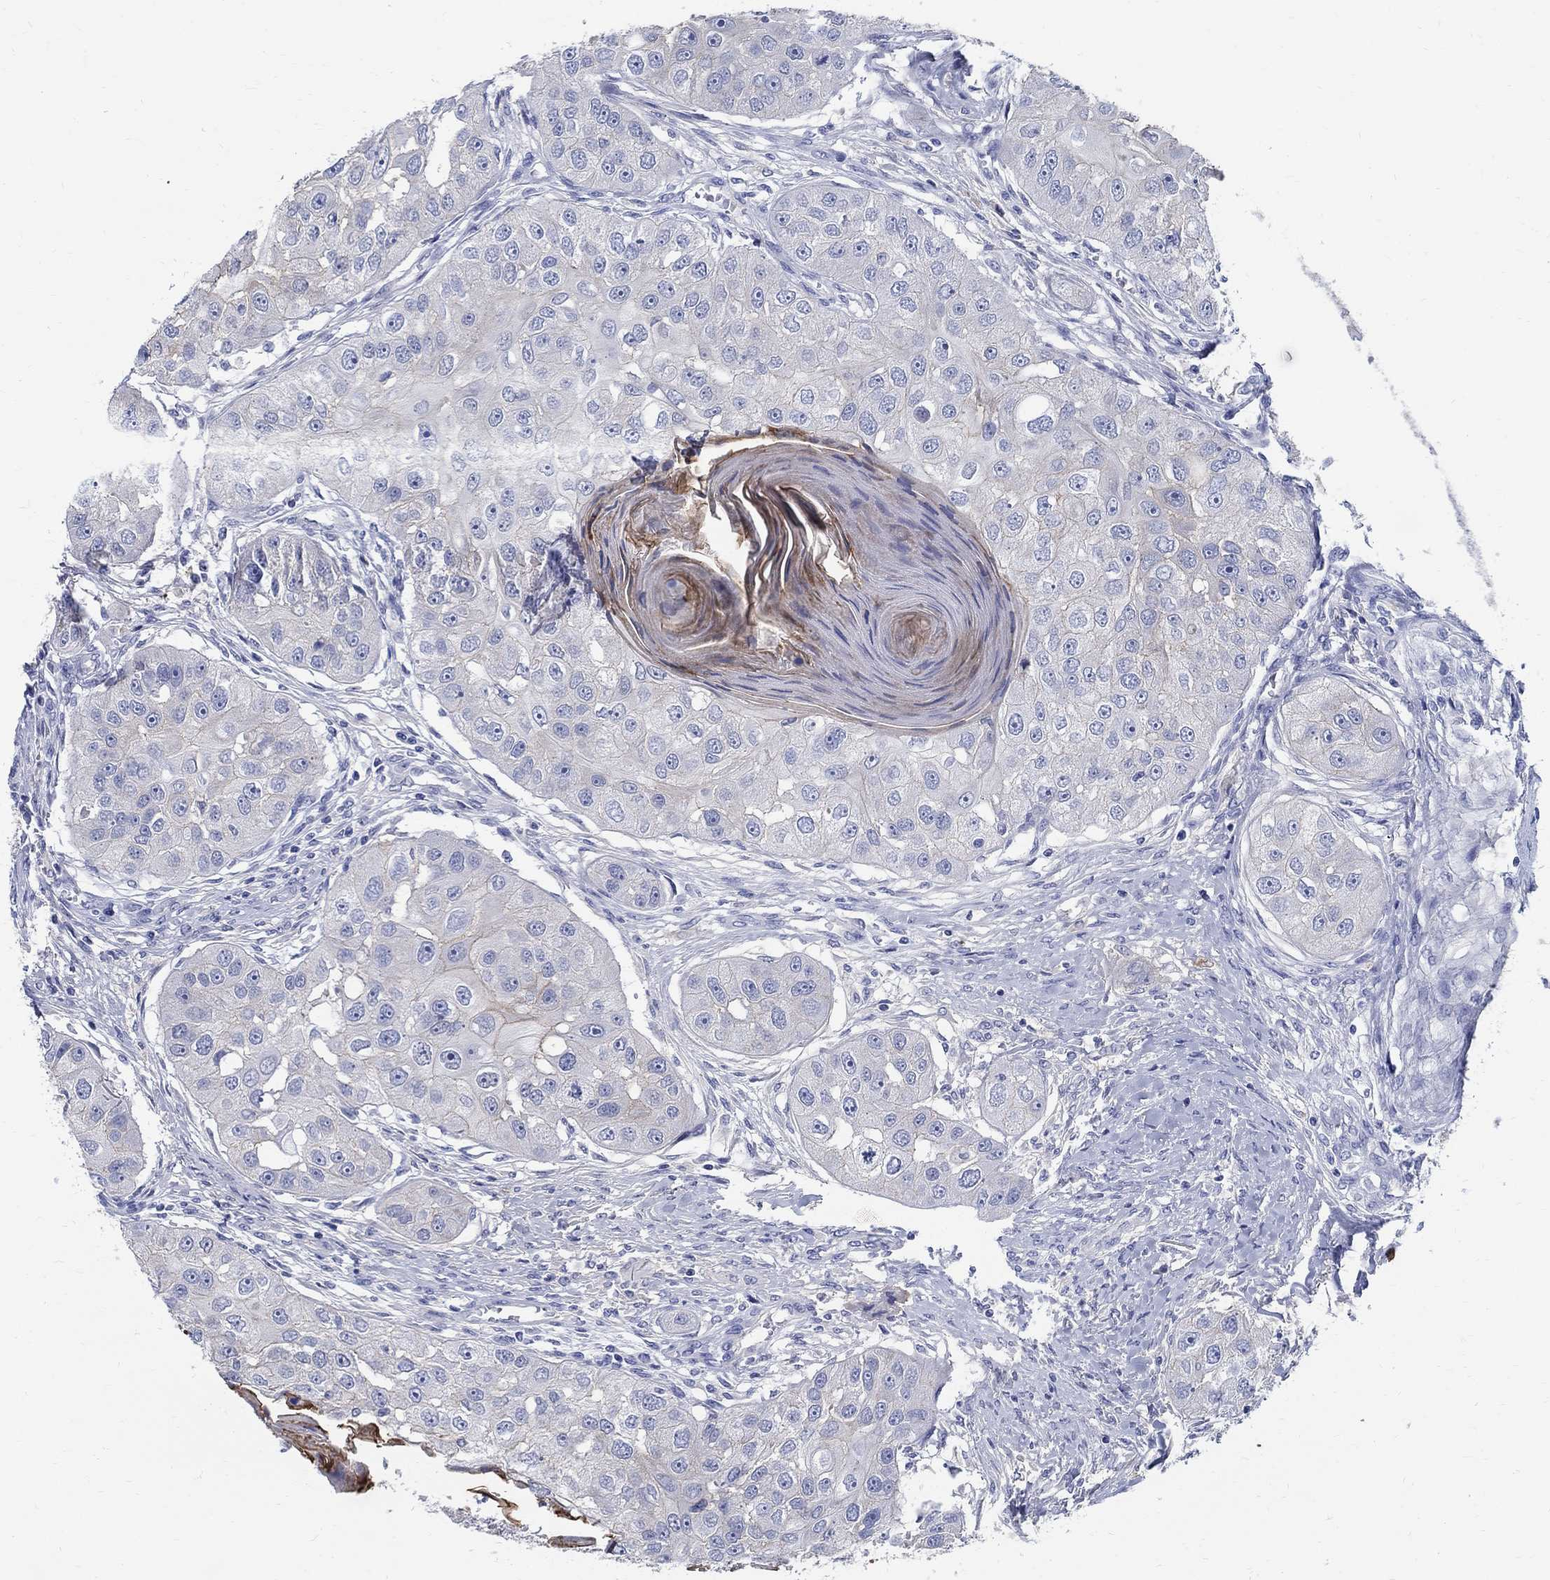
{"staining": {"intensity": "negative", "quantity": "none", "location": "none"}, "tissue": "head and neck cancer", "cell_type": "Tumor cells", "image_type": "cancer", "snomed": [{"axis": "morphology", "description": "Normal tissue, NOS"}, {"axis": "morphology", "description": "Squamous cell carcinoma, NOS"}, {"axis": "topography", "description": "Skeletal muscle"}, {"axis": "topography", "description": "Head-Neck"}], "caption": "Micrograph shows no significant protein staining in tumor cells of head and neck cancer.", "gene": "SOX2", "patient": {"sex": "male", "age": 51}}